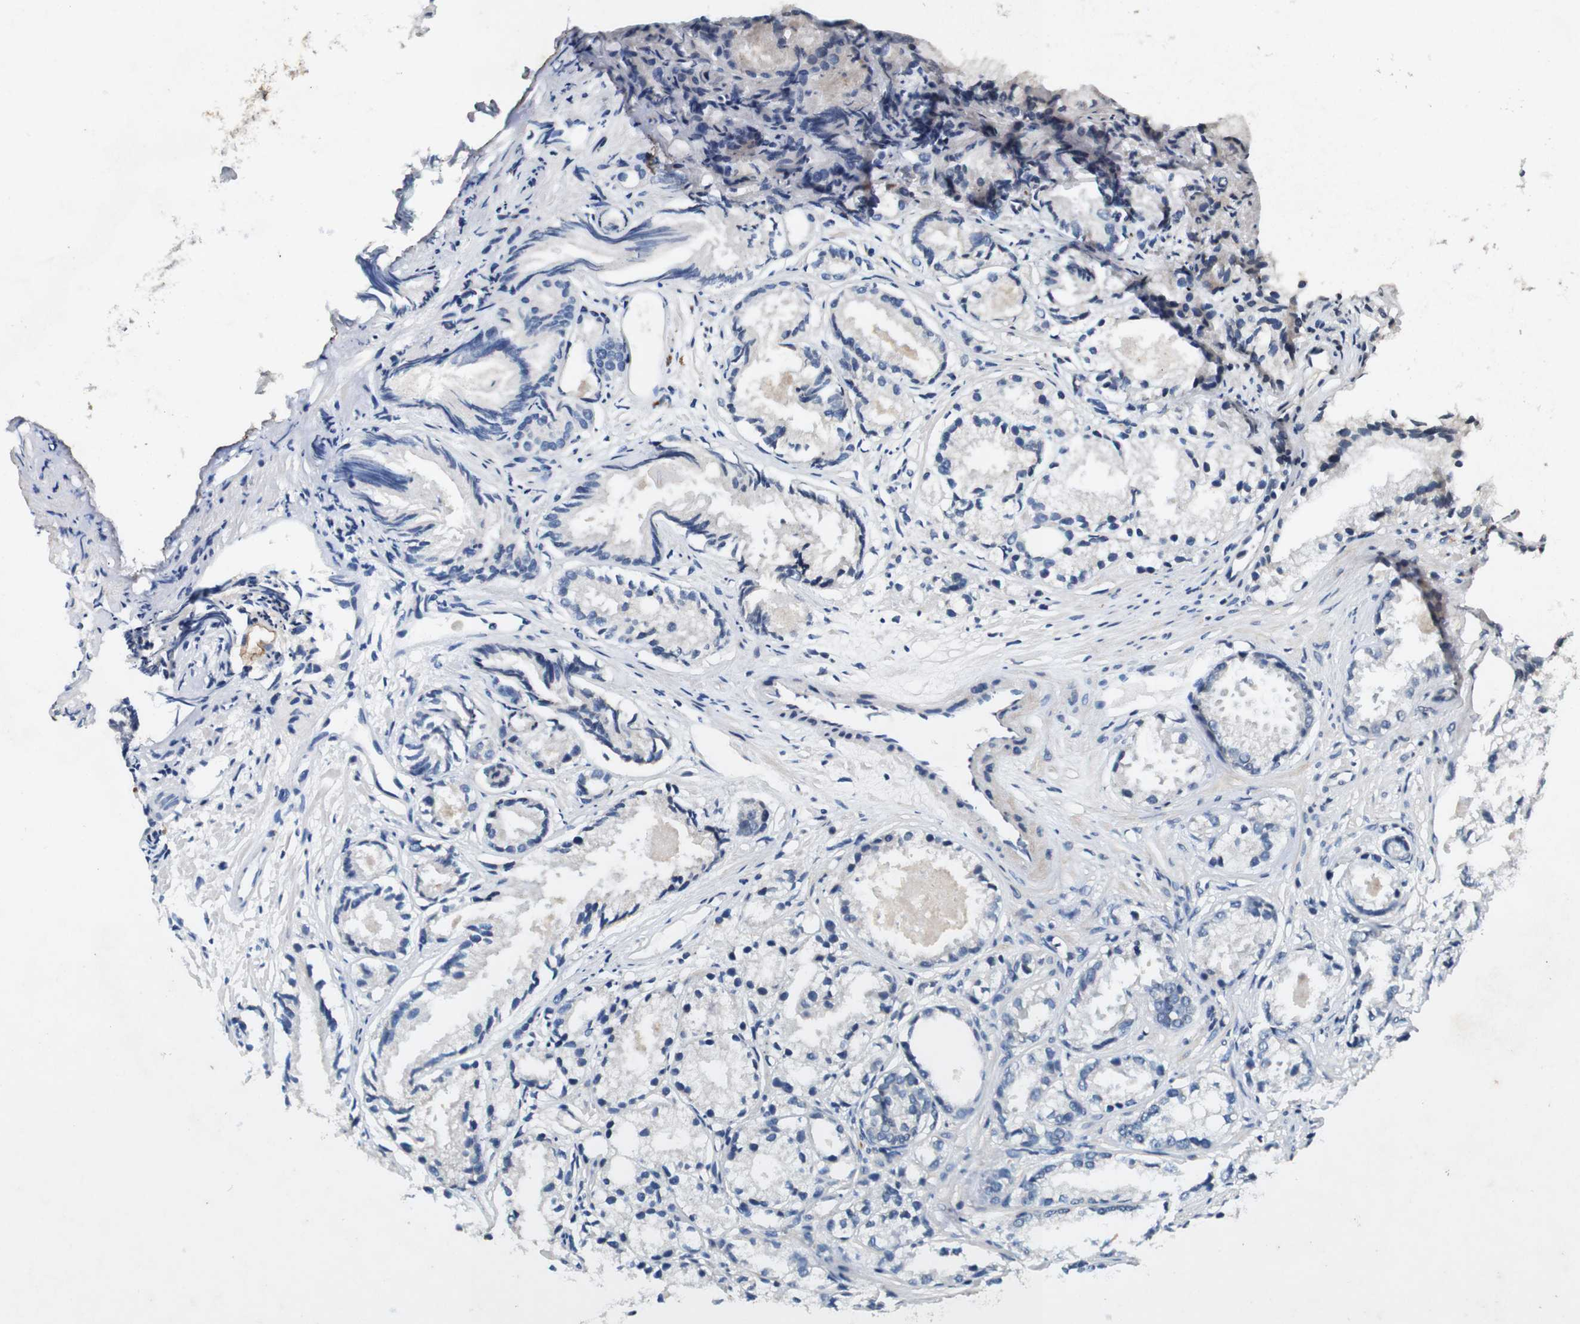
{"staining": {"intensity": "negative", "quantity": "none", "location": "none"}, "tissue": "prostate cancer", "cell_type": "Tumor cells", "image_type": "cancer", "snomed": [{"axis": "morphology", "description": "Adenocarcinoma, Low grade"}, {"axis": "topography", "description": "Prostate"}], "caption": "The IHC image has no significant expression in tumor cells of prostate cancer (adenocarcinoma (low-grade)) tissue.", "gene": "SORL1", "patient": {"sex": "male", "age": 72}}